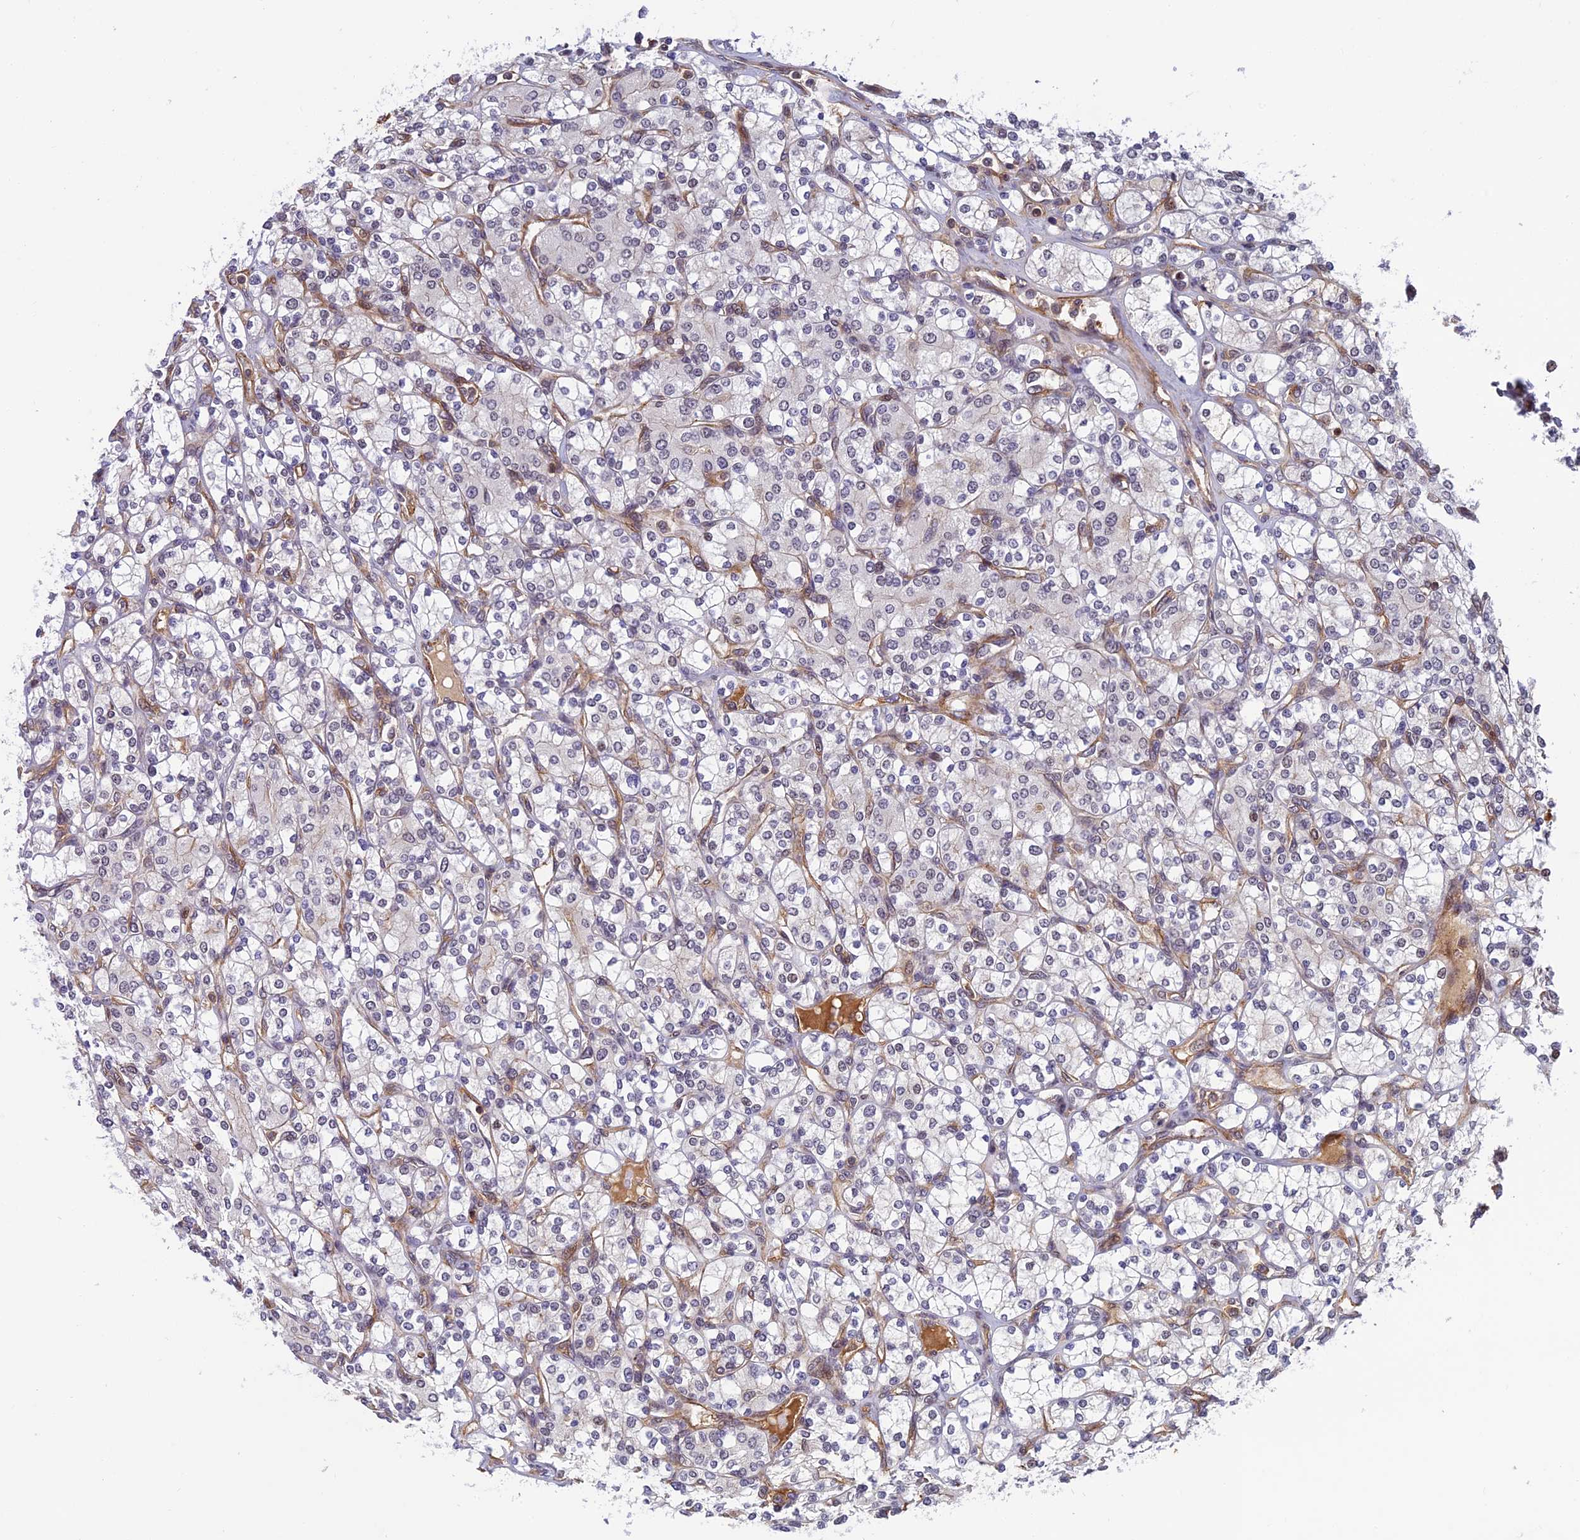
{"staining": {"intensity": "negative", "quantity": "none", "location": "none"}, "tissue": "renal cancer", "cell_type": "Tumor cells", "image_type": "cancer", "snomed": [{"axis": "morphology", "description": "Adenocarcinoma, NOS"}, {"axis": "topography", "description": "Kidney"}], "caption": "This is an IHC micrograph of human adenocarcinoma (renal). There is no positivity in tumor cells.", "gene": "OSBPL1A", "patient": {"sex": "male", "age": 77}}